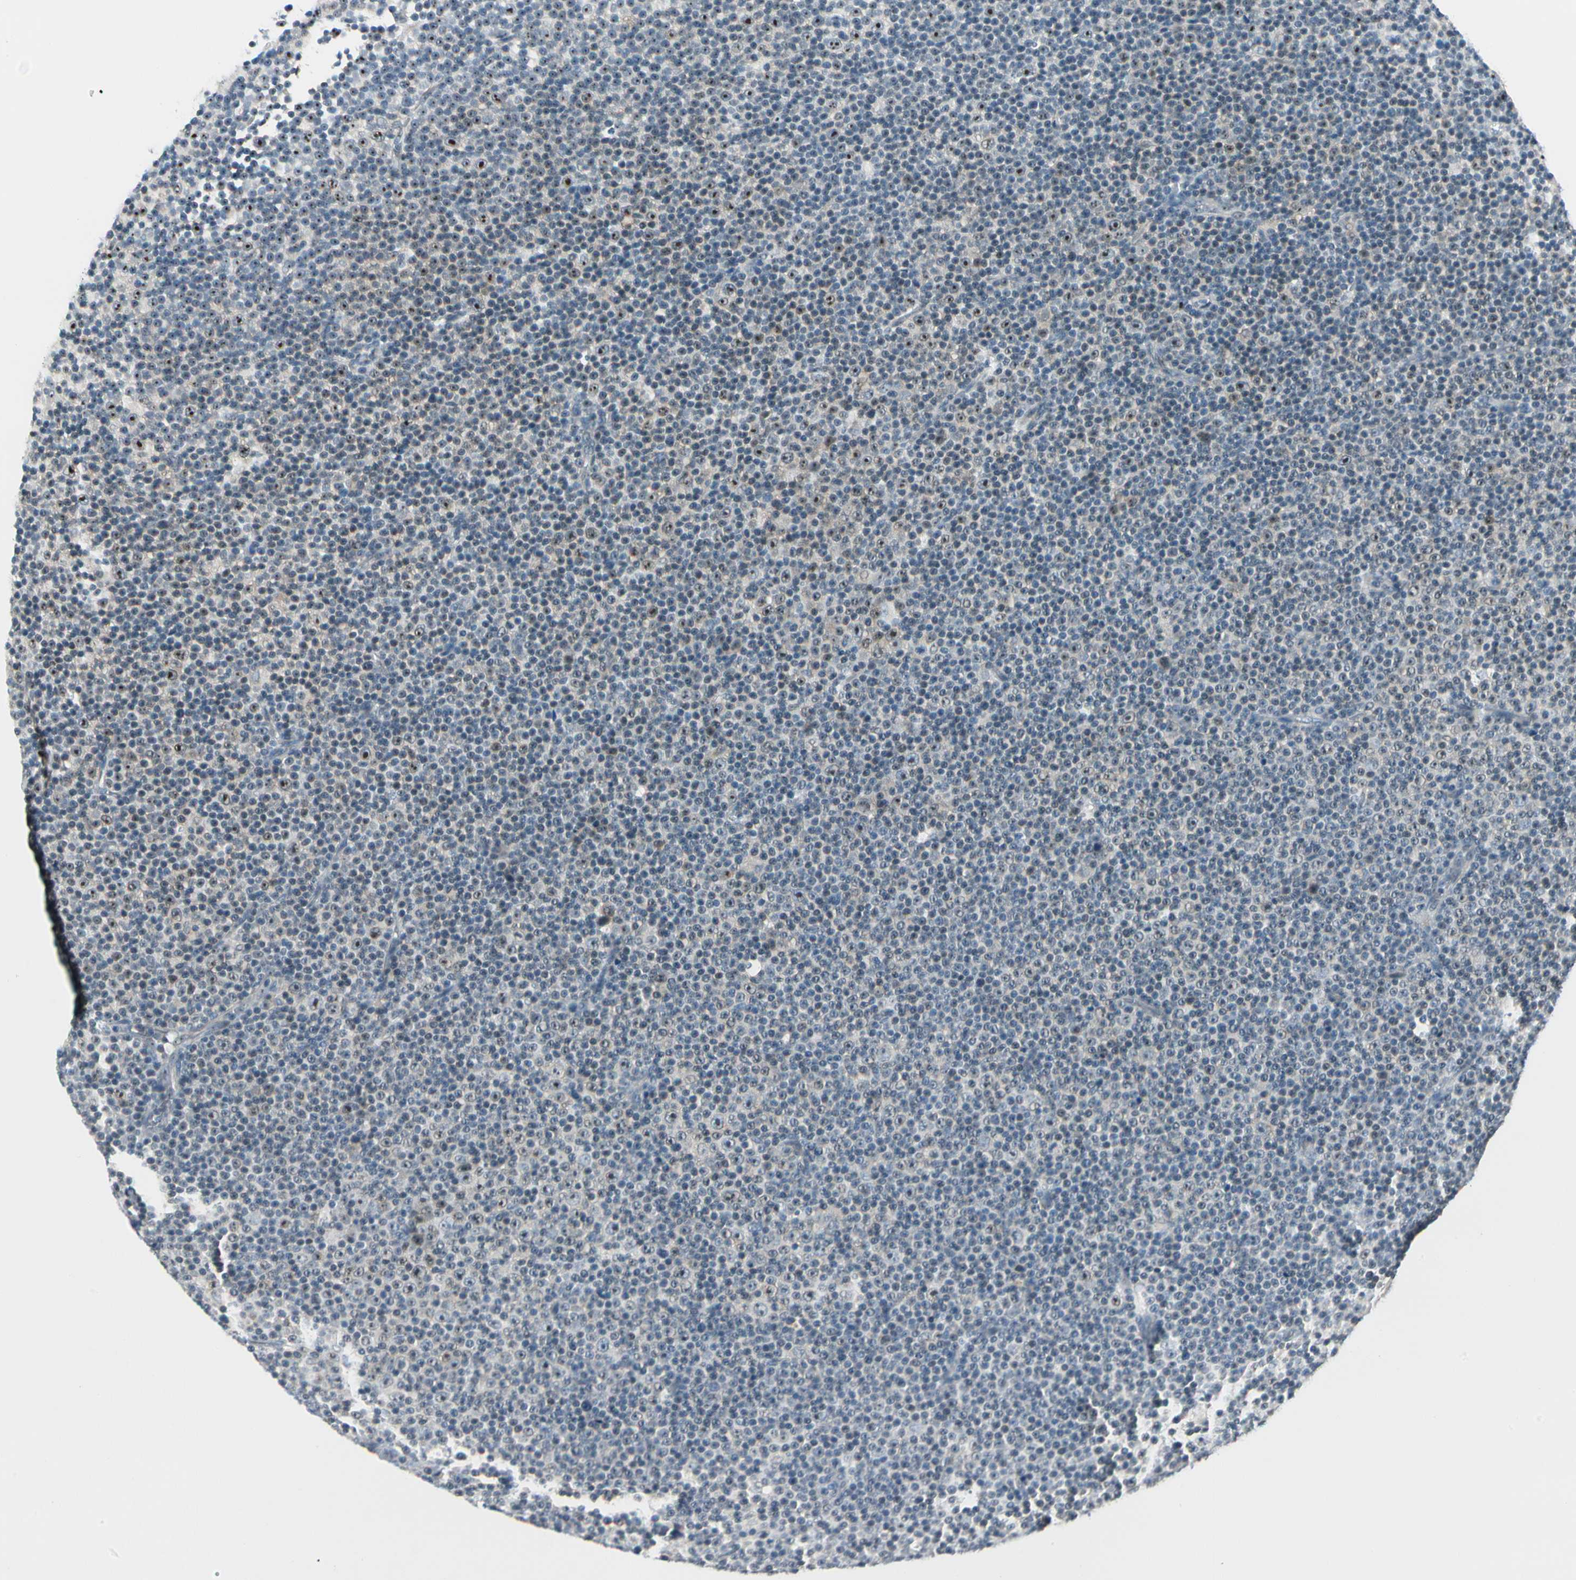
{"staining": {"intensity": "moderate", "quantity": "<25%", "location": "nuclear"}, "tissue": "lymphoma", "cell_type": "Tumor cells", "image_type": "cancer", "snomed": [{"axis": "morphology", "description": "Malignant lymphoma, non-Hodgkin's type, Low grade"}, {"axis": "topography", "description": "Lymph node"}], "caption": "IHC of malignant lymphoma, non-Hodgkin's type (low-grade) shows low levels of moderate nuclear staining in approximately <25% of tumor cells.", "gene": "ZSCAN1", "patient": {"sex": "female", "age": 67}}